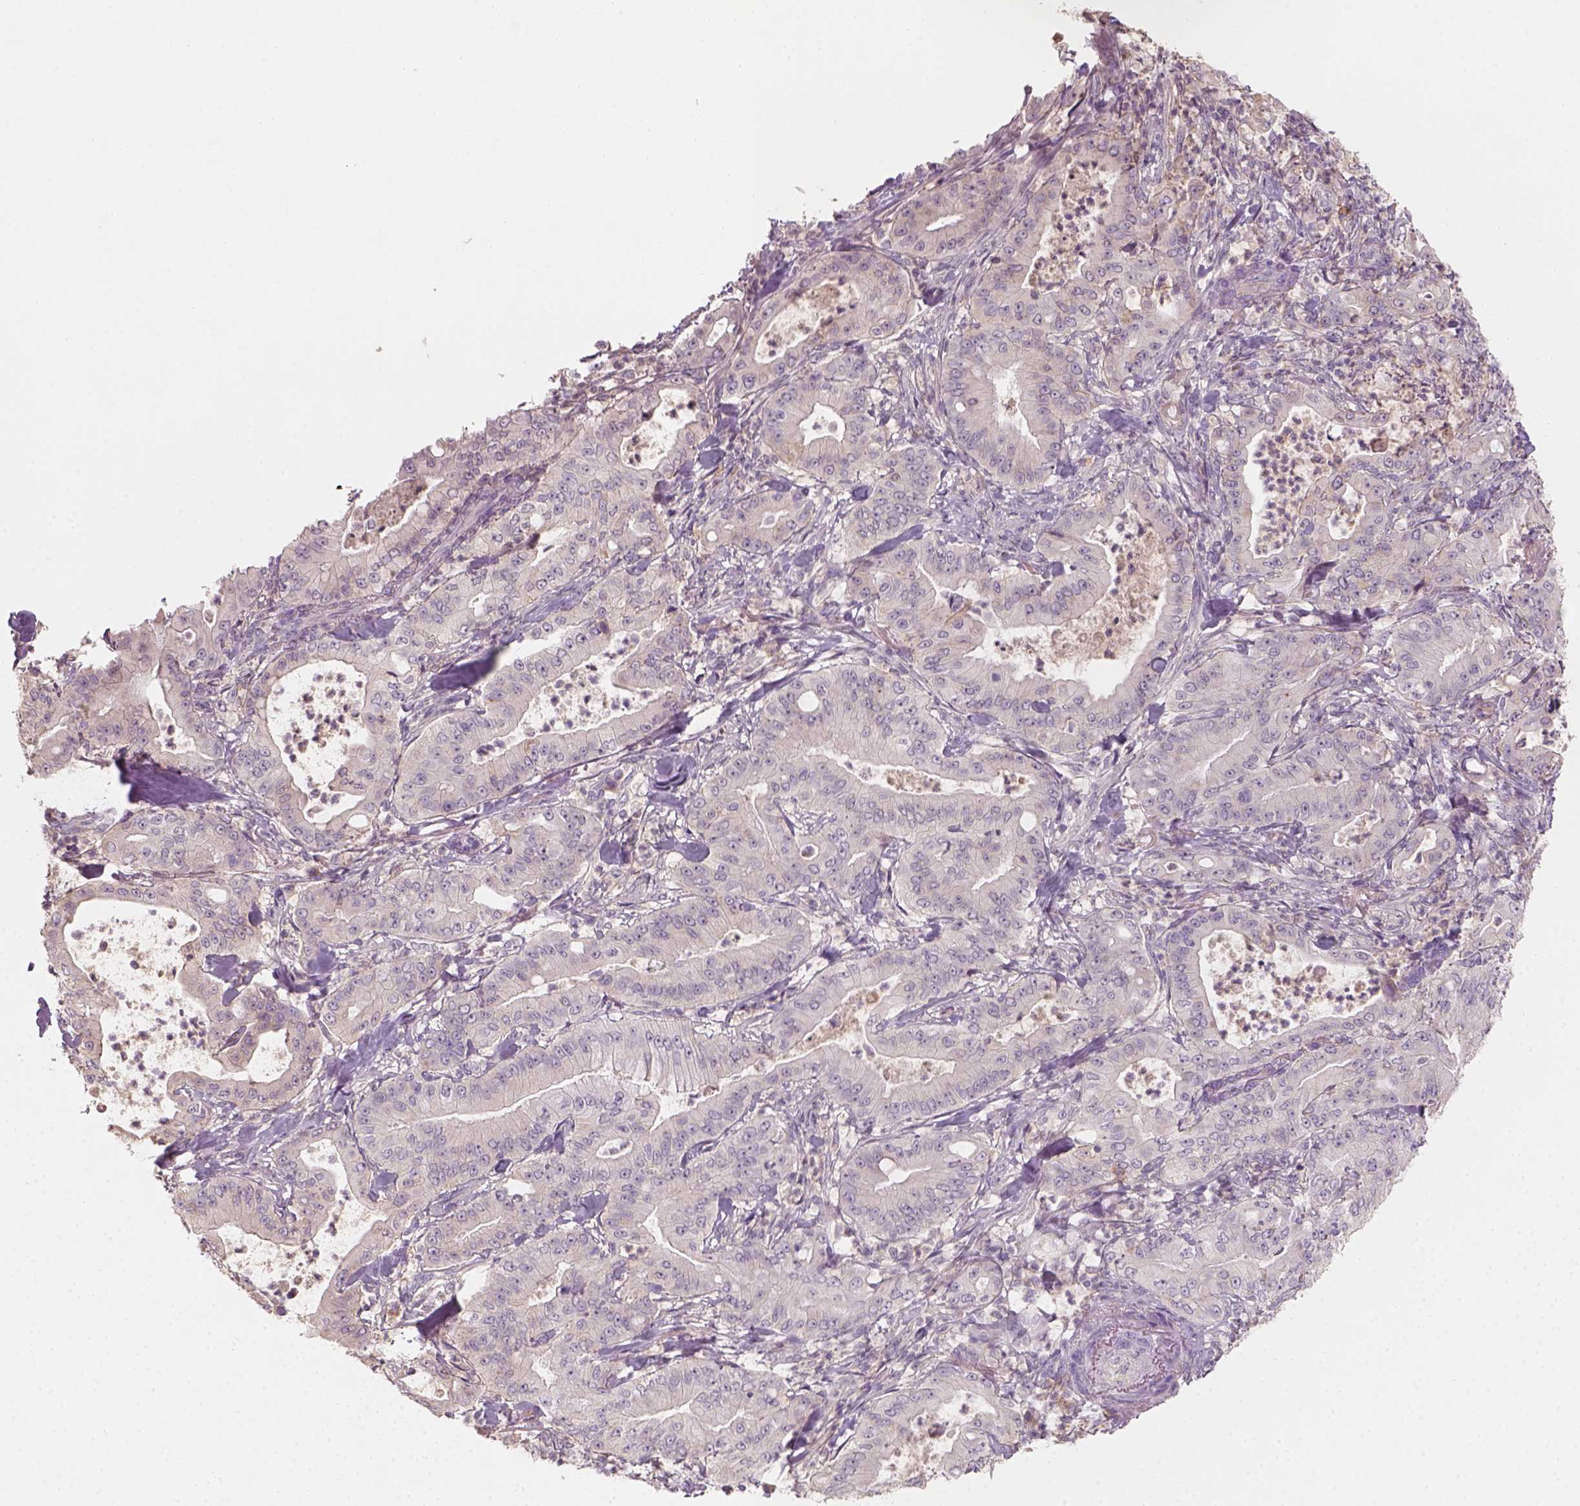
{"staining": {"intensity": "negative", "quantity": "none", "location": "none"}, "tissue": "pancreatic cancer", "cell_type": "Tumor cells", "image_type": "cancer", "snomed": [{"axis": "morphology", "description": "Adenocarcinoma, NOS"}, {"axis": "topography", "description": "Pancreas"}], "caption": "Immunohistochemical staining of human pancreatic cancer exhibits no significant expression in tumor cells.", "gene": "AQP9", "patient": {"sex": "male", "age": 71}}